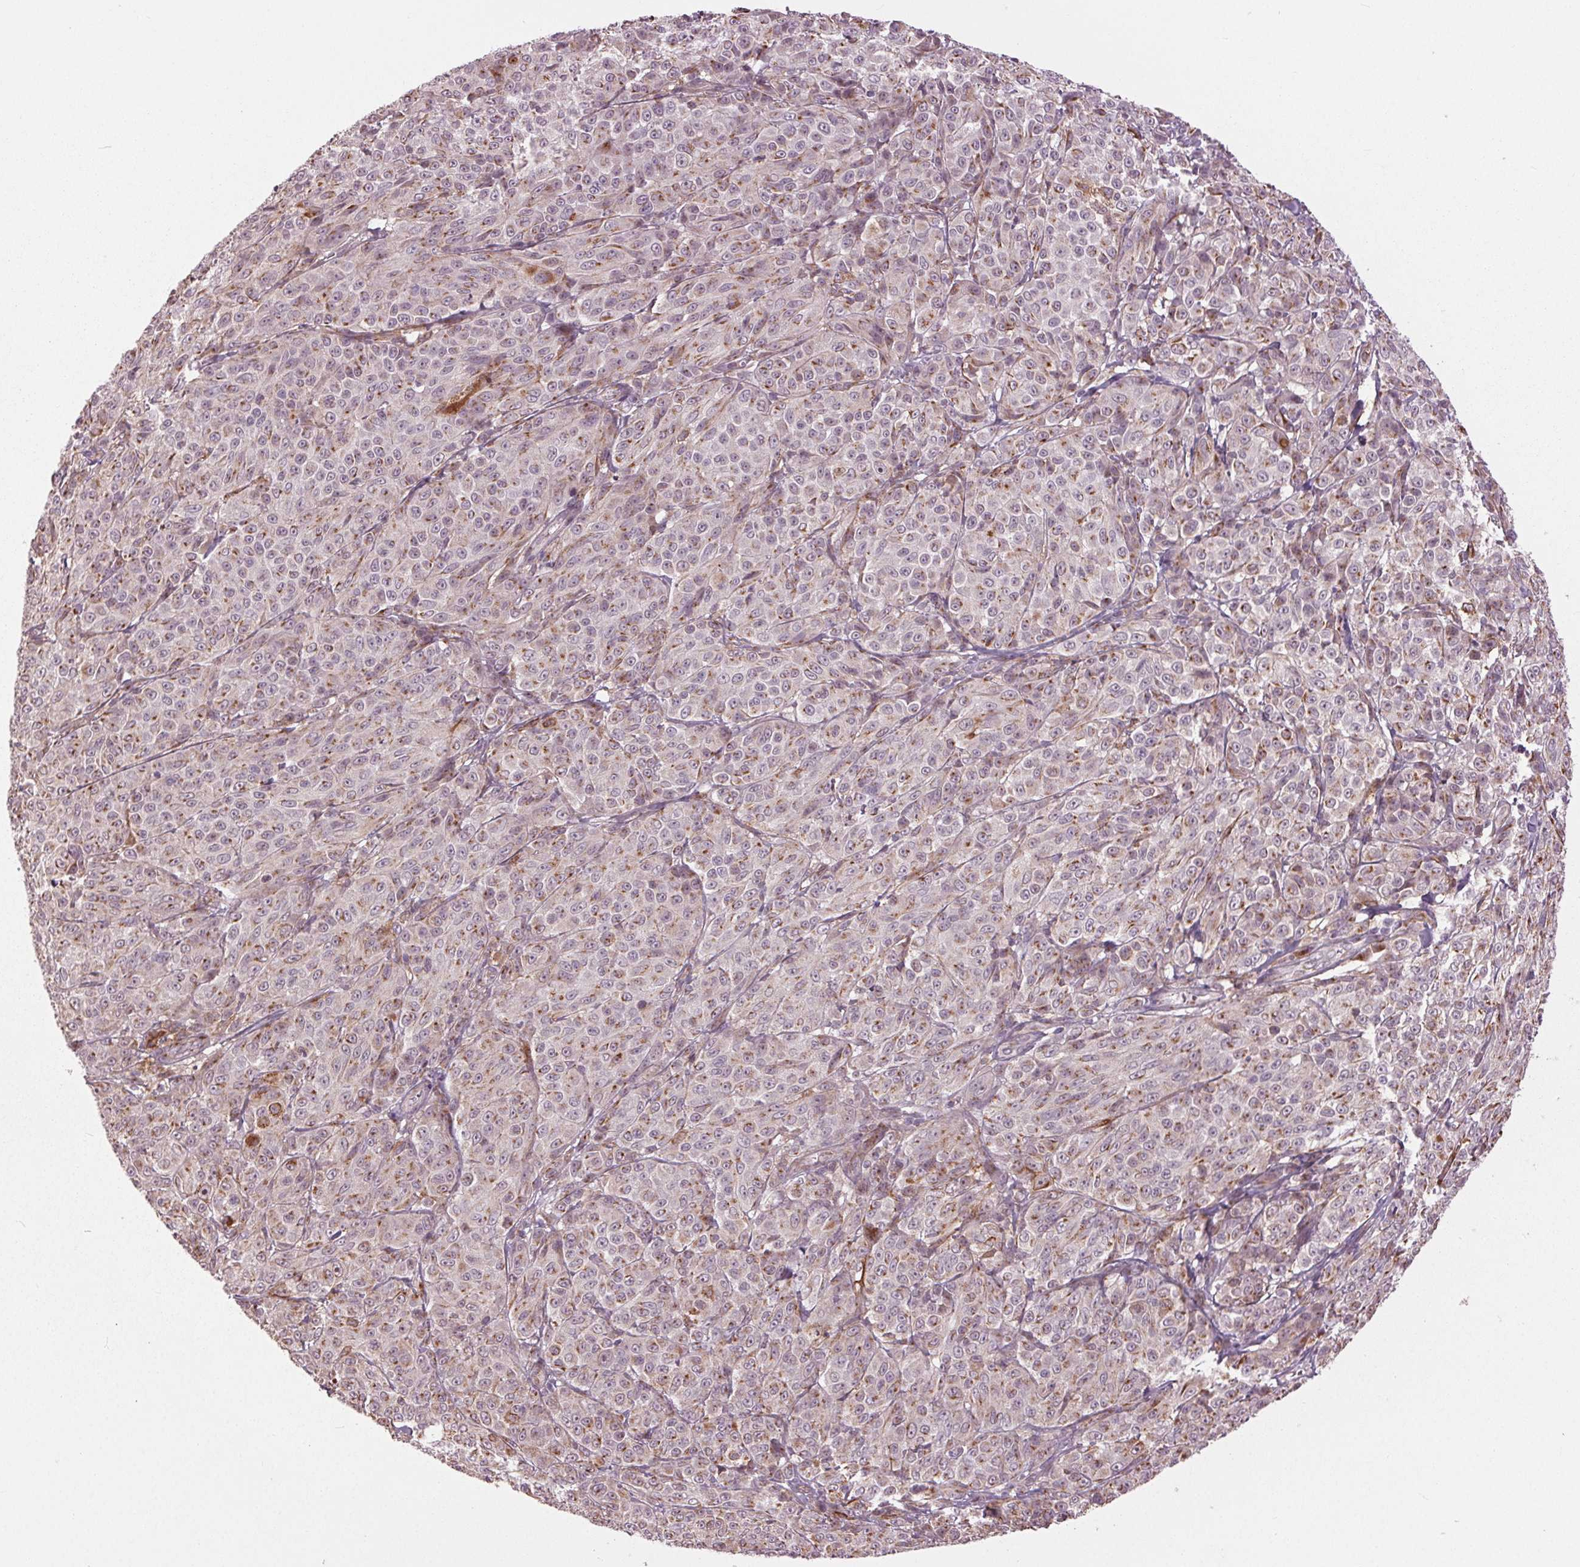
{"staining": {"intensity": "weak", "quantity": "25%-75%", "location": "cytoplasmic/membranous"}, "tissue": "melanoma", "cell_type": "Tumor cells", "image_type": "cancer", "snomed": [{"axis": "morphology", "description": "Malignant melanoma, NOS"}, {"axis": "topography", "description": "Skin"}], "caption": "Malignant melanoma stained with IHC reveals weak cytoplasmic/membranous positivity in approximately 25%-75% of tumor cells.", "gene": "BSDC1", "patient": {"sex": "male", "age": 89}}